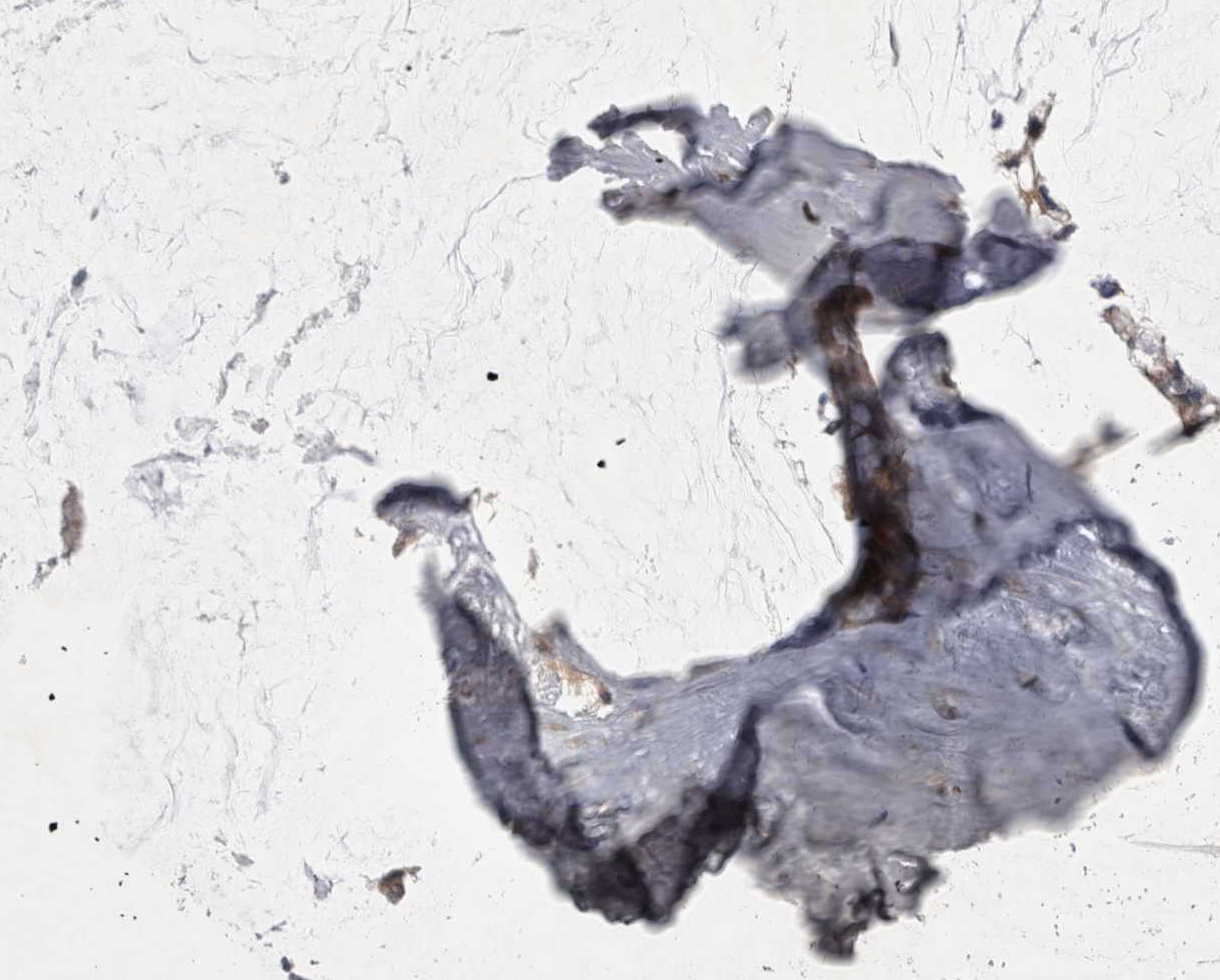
{"staining": {"intensity": "weak", "quantity": ">75%", "location": "cytoplasmic/membranous"}, "tissue": "ovarian cancer", "cell_type": "Tumor cells", "image_type": "cancer", "snomed": [{"axis": "morphology", "description": "Cystadenocarcinoma, mucinous, NOS"}, {"axis": "topography", "description": "Ovary"}], "caption": "DAB (3,3'-diaminobenzidine) immunohistochemical staining of ovarian cancer (mucinous cystadenocarcinoma) demonstrates weak cytoplasmic/membranous protein positivity in about >75% of tumor cells. (Brightfield microscopy of DAB IHC at high magnification).", "gene": "TSPOAP1", "patient": {"sex": "female", "age": 39}}